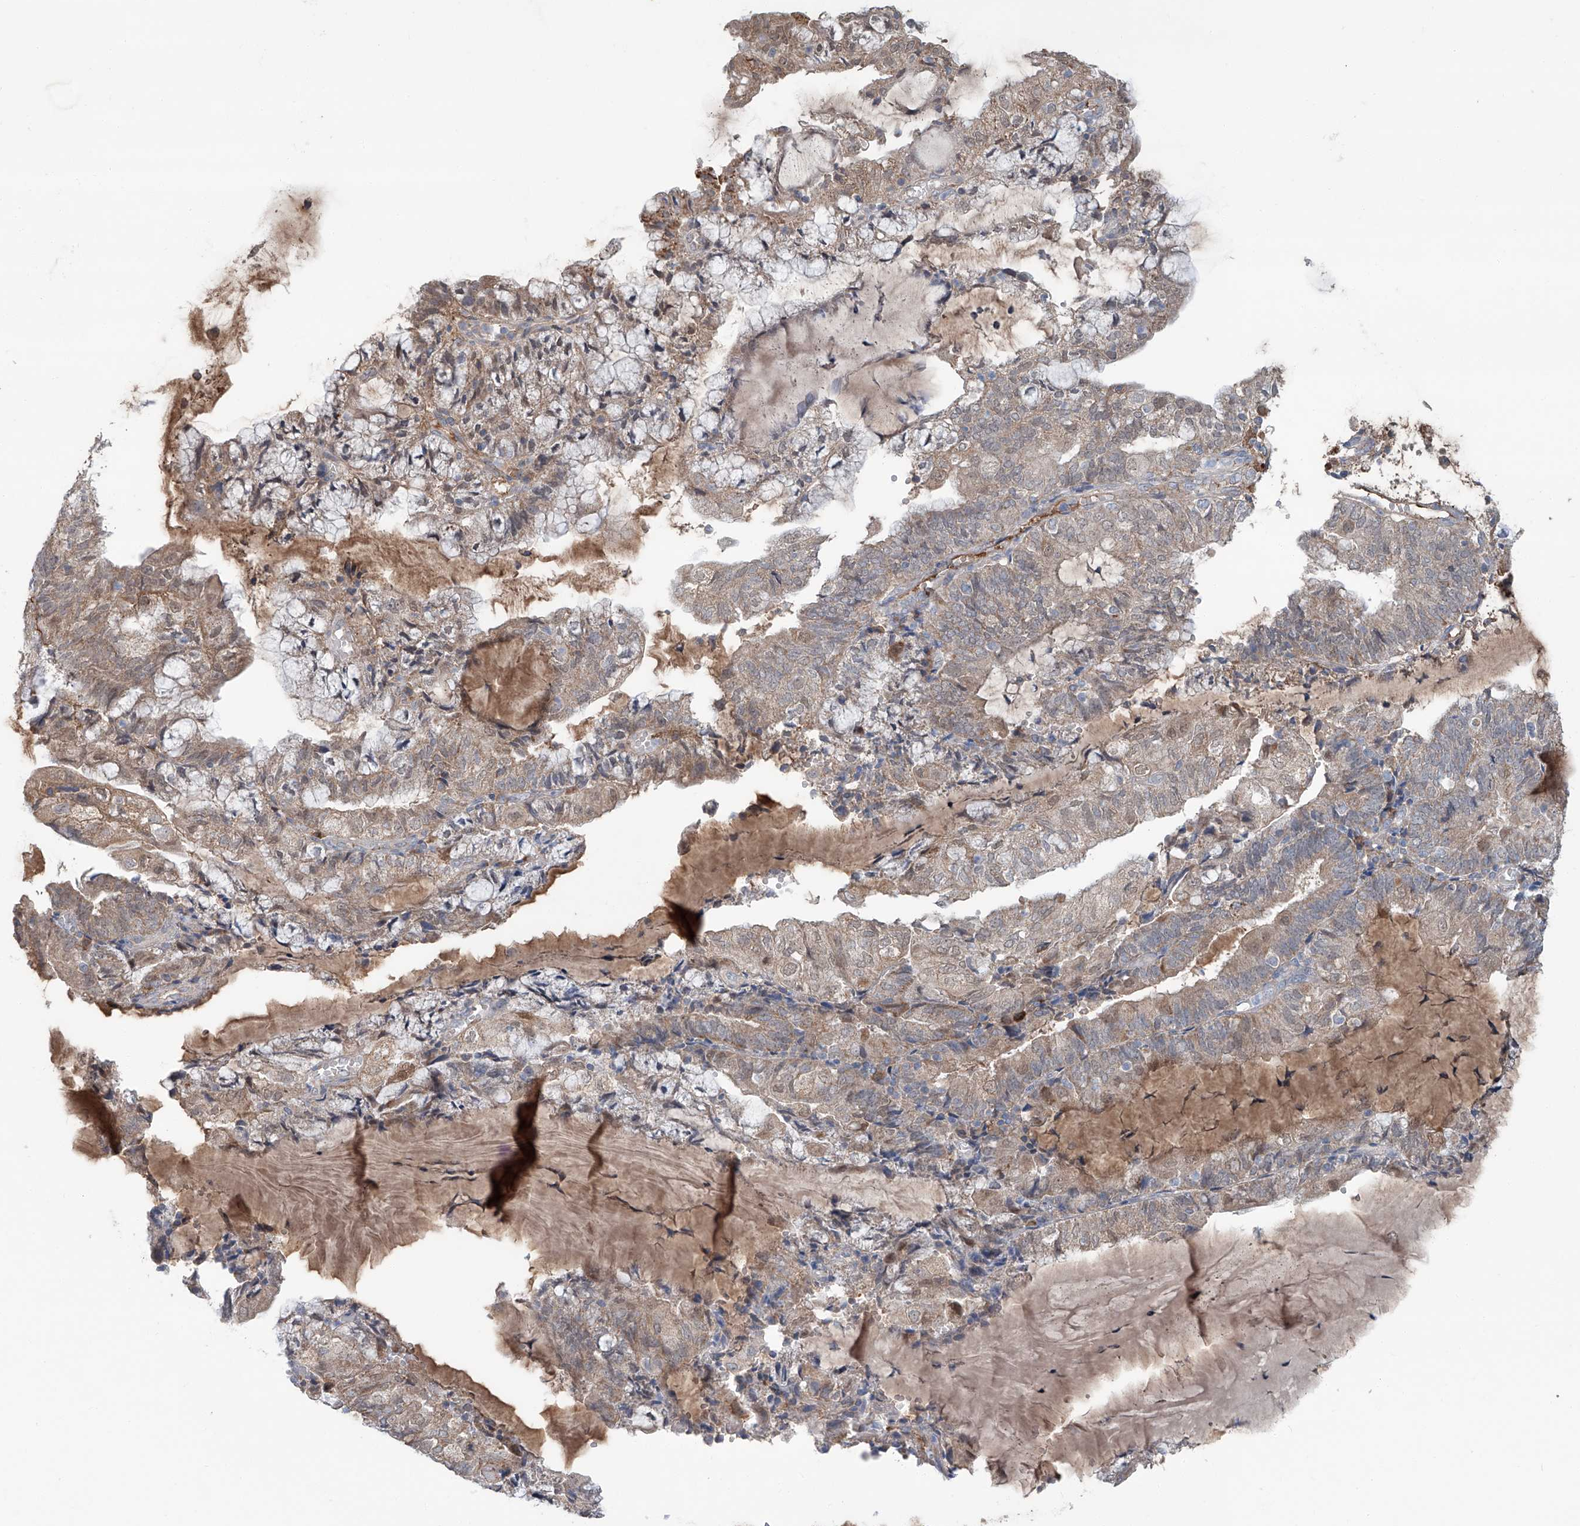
{"staining": {"intensity": "weak", "quantity": ">75%", "location": "cytoplasmic/membranous,nuclear"}, "tissue": "endometrial cancer", "cell_type": "Tumor cells", "image_type": "cancer", "snomed": [{"axis": "morphology", "description": "Adenocarcinoma, NOS"}, {"axis": "topography", "description": "Endometrium"}], "caption": "Immunohistochemical staining of human endometrial cancer displays low levels of weak cytoplasmic/membranous and nuclear expression in approximately >75% of tumor cells.", "gene": "SIX4", "patient": {"sex": "female", "age": 81}}